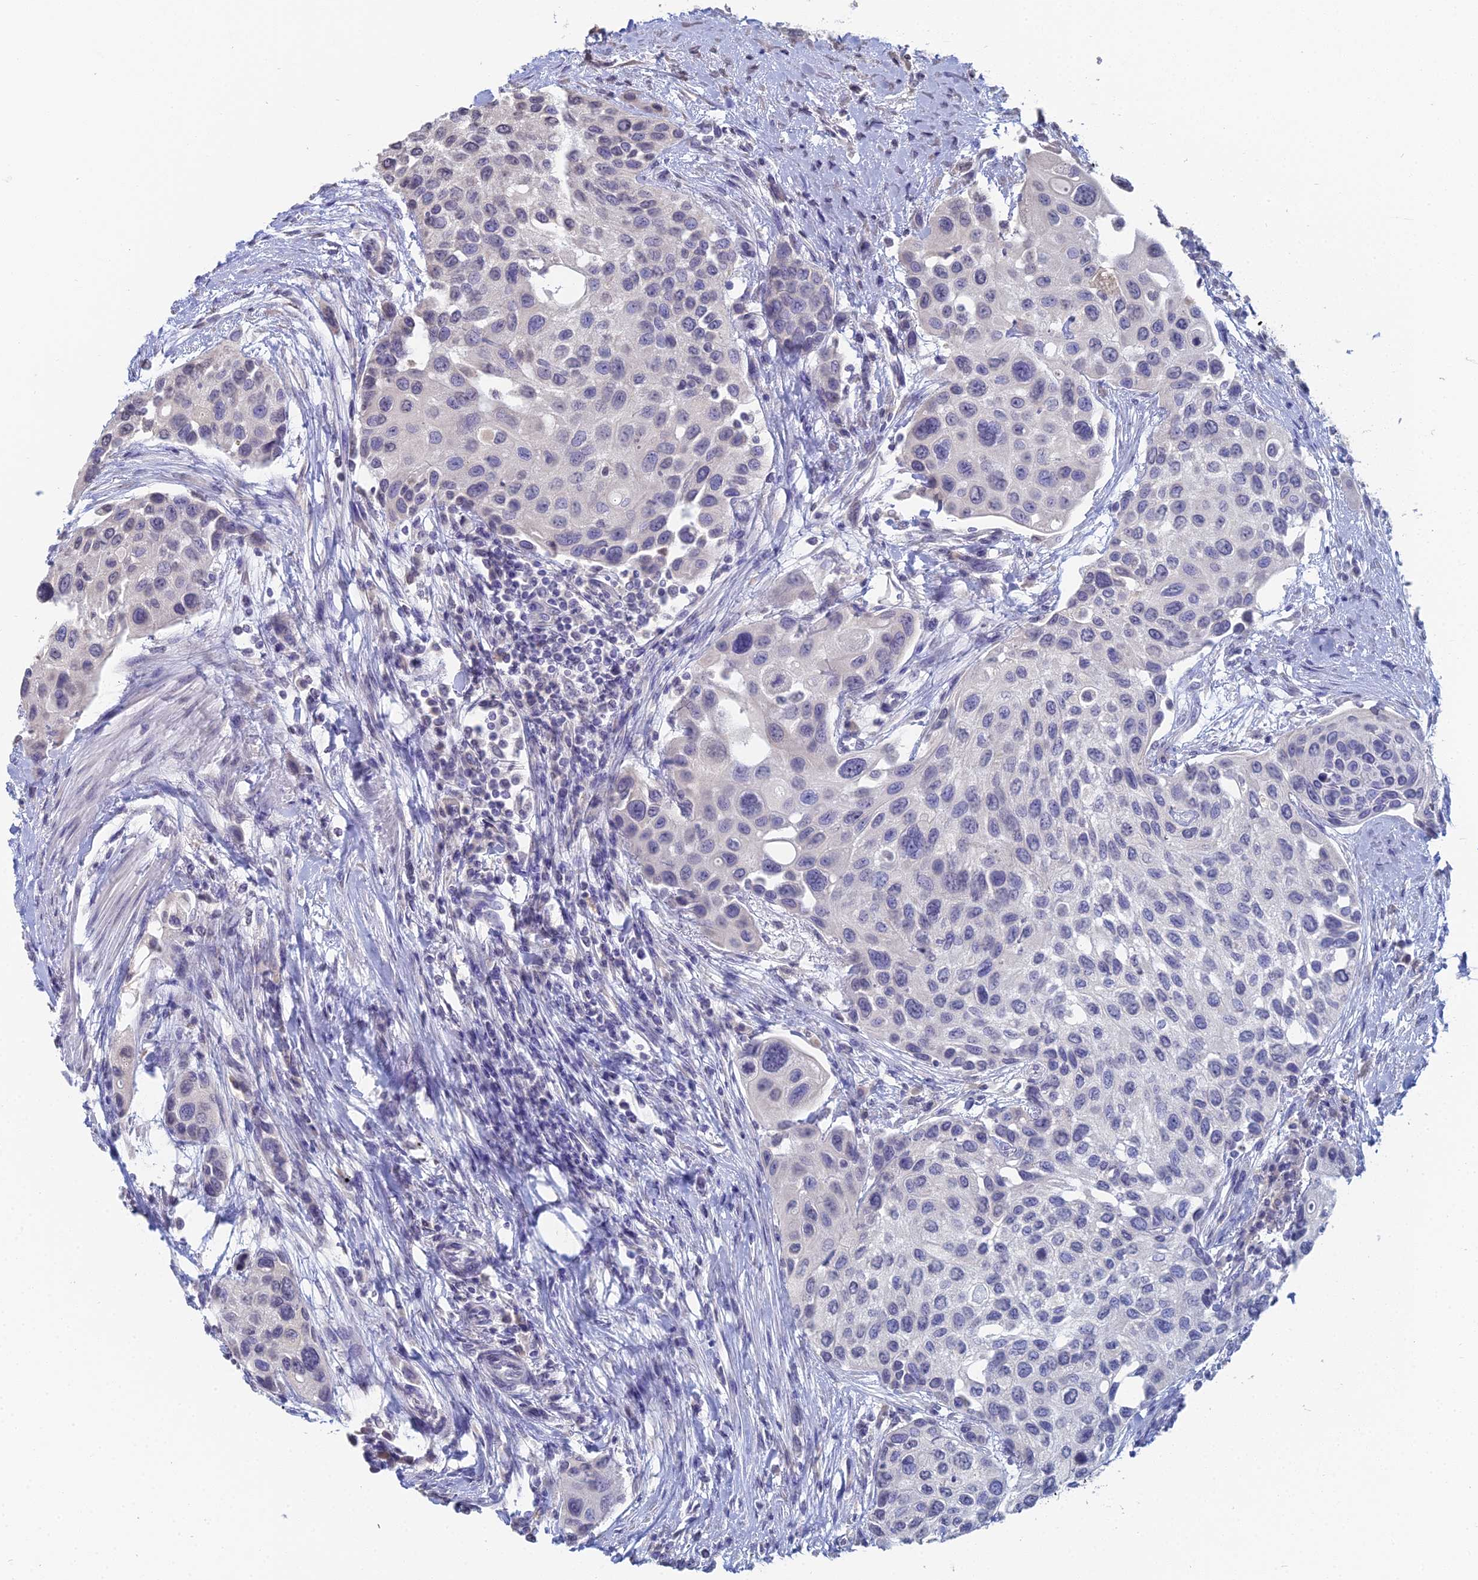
{"staining": {"intensity": "negative", "quantity": "none", "location": "none"}, "tissue": "urothelial cancer", "cell_type": "Tumor cells", "image_type": "cancer", "snomed": [{"axis": "morphology", "description": "Normal tissue, NOS"}, {"axis": "morphology", "description": "Urothelial carcinoma, High grade"}, {"axis": "topography", "description": "Vascular tissue"}, {"axis": "topography", "description": "Urinary bladder"}], "caption": "DAB (3,3'-diaminobenzidine) immunohistochemical staining of urothelial carcinoma (high-grade) displays no significant staining in tumor cells.", "gene": "PRR22", "patient": {"sex": "female", "age": 56}}